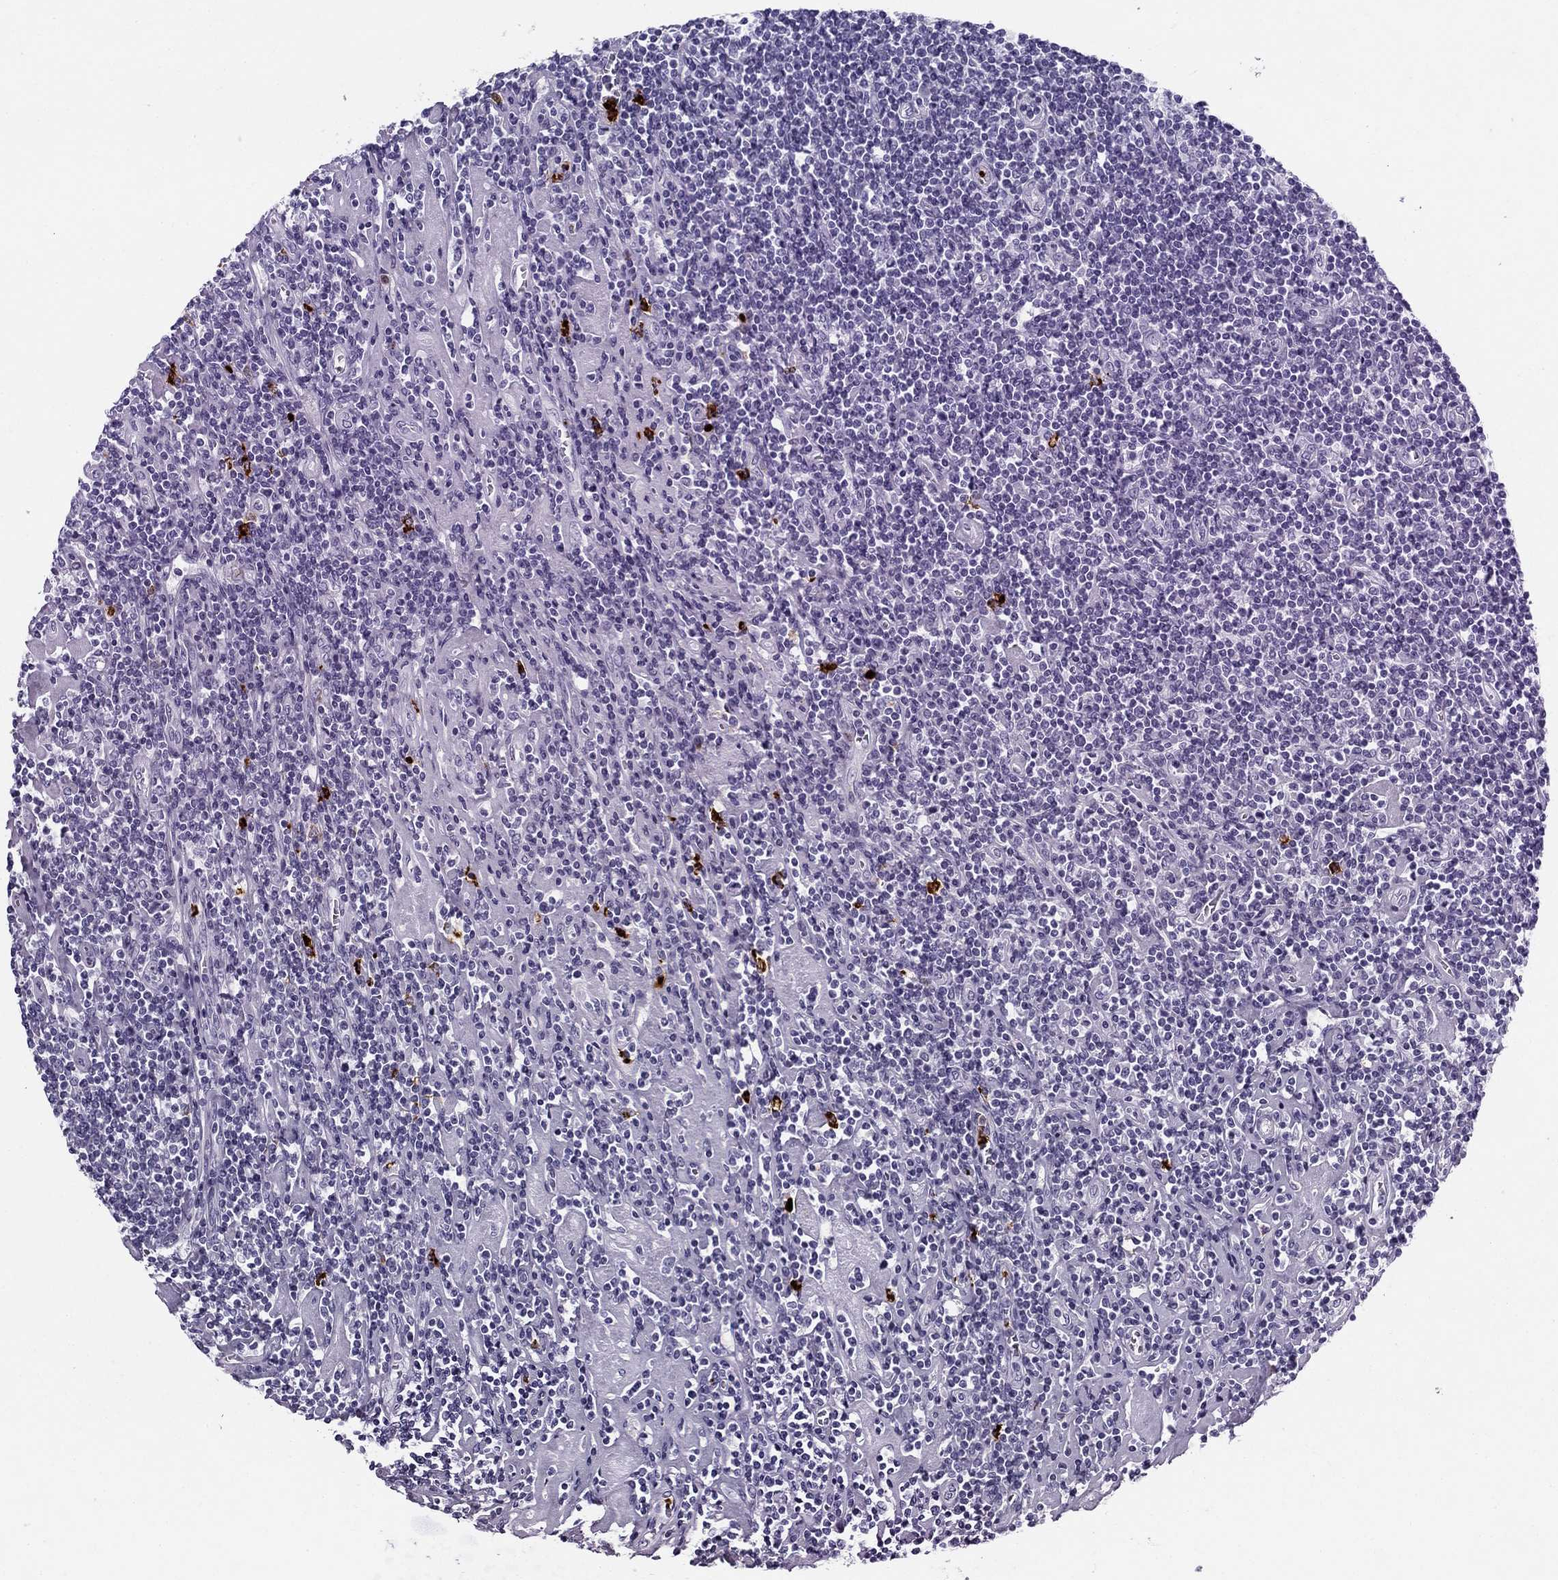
{"staining": {"intensity": "negative", "quantity": "none", "location": "none"}, "tissue": "lymphoma", "cell_type": "Tumor cells", "image_type": "cancer", "snomed": [{"axis": "morphology", "description": "Hodgkin's disease, NOS"}, {"axis": "topography", "description": "Lymph node"}], "caption": "There is no significant staining in tumor cells of lymphoma.", "gene": "AZU1", "patient": {"sex": "male", "age": 40}}